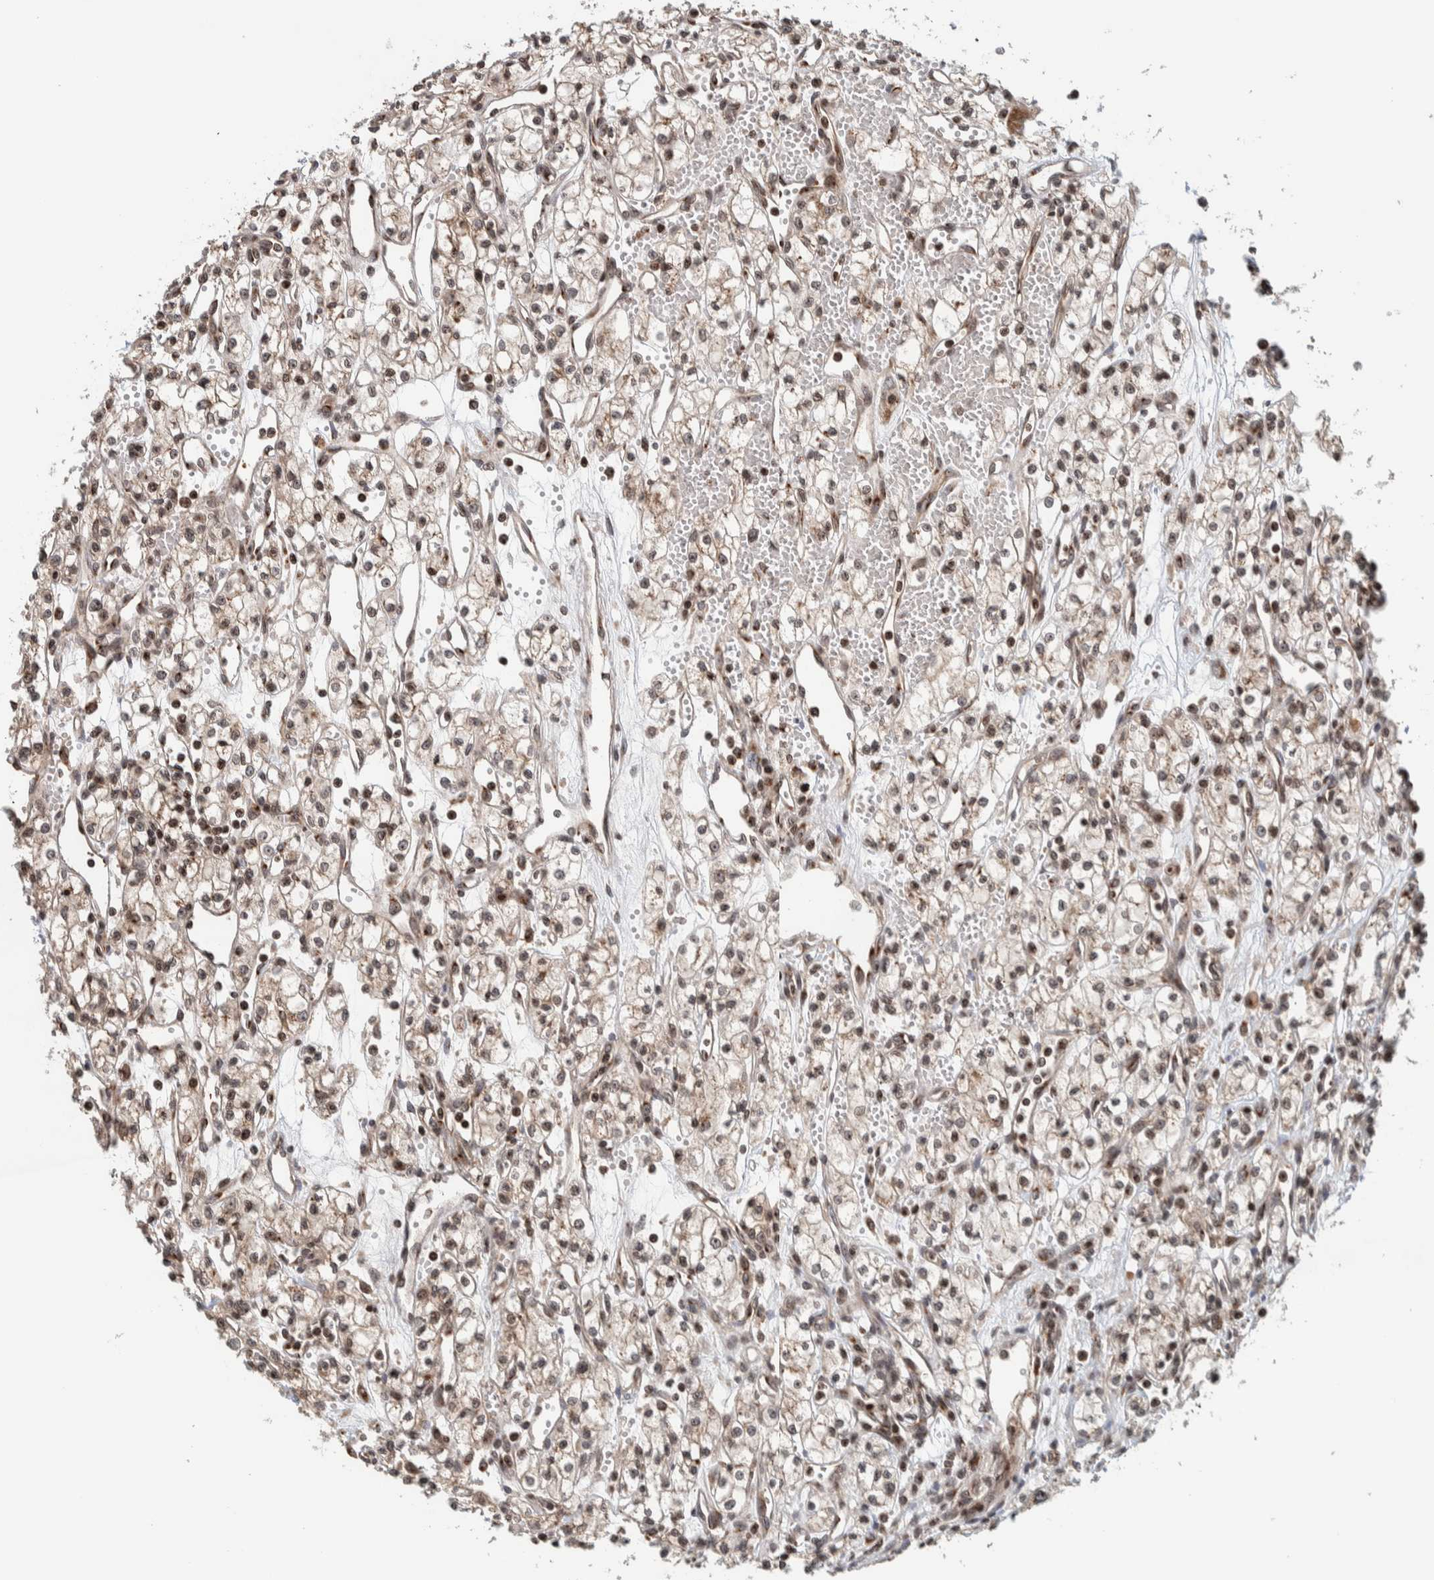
{"staining": {"intensity": "weak", "quantity": "<25%", "location": "cytoplasmic/membranous"}, "tissue": "renal cancer", "cell_type": "Tumor cells", "image_type": "cancer", "snomed": [{"axis": "morphology", "description": "Adenocarcinoma, NOS"}, {"axis": "topography", "description": "Kidney"}], "caption": "DAB immunohistochemical staining of adenocarcinoma (renal) exhibits no significant expression in tumor cells.", "gene": "CCDC182", "patient": {"sex": "male", "age": 59}}